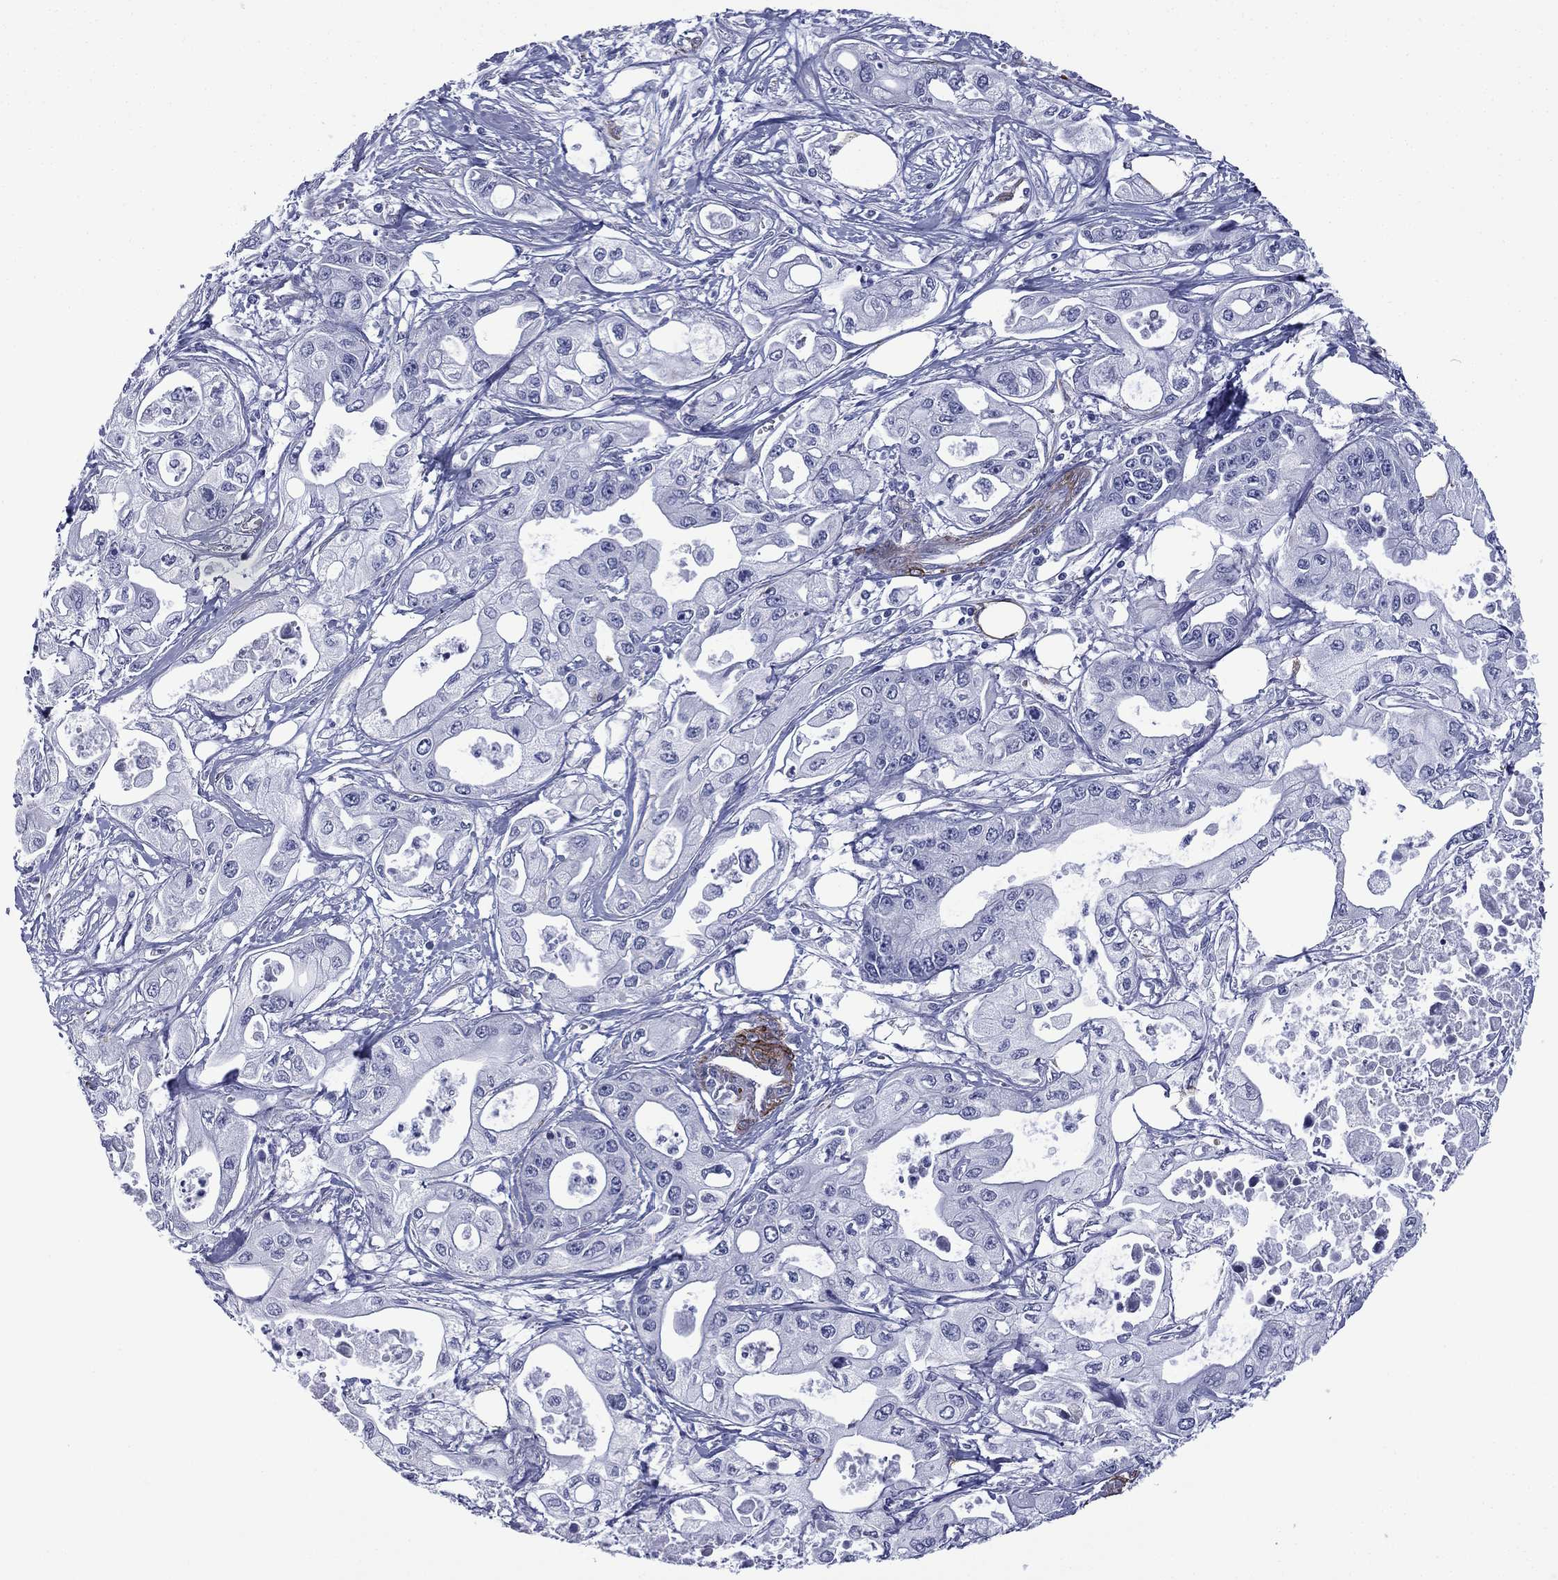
{"staining": {"intensity": "negative", "quantity": "none", "location": "none"}, "tissue": "pancreatic cancer", "cell_type": "Tumor cells", "image_type": "cancer", "snomed": [{"axis": "morphology", "description": "Adenocarcinoma, NOS"}, {"axis": "topography", "description": "Pancreas"}], "caption": "The IHC histopathology image has no significant expression in tumor cells of adenocarcinoma (pancreatic) tissue. The staining is performed using DAB brown chromogen with nuclei counter-stained in using hematoxylin.", "gene": "CAVIN3", "patient": {"sex": "male", "age": 70}}